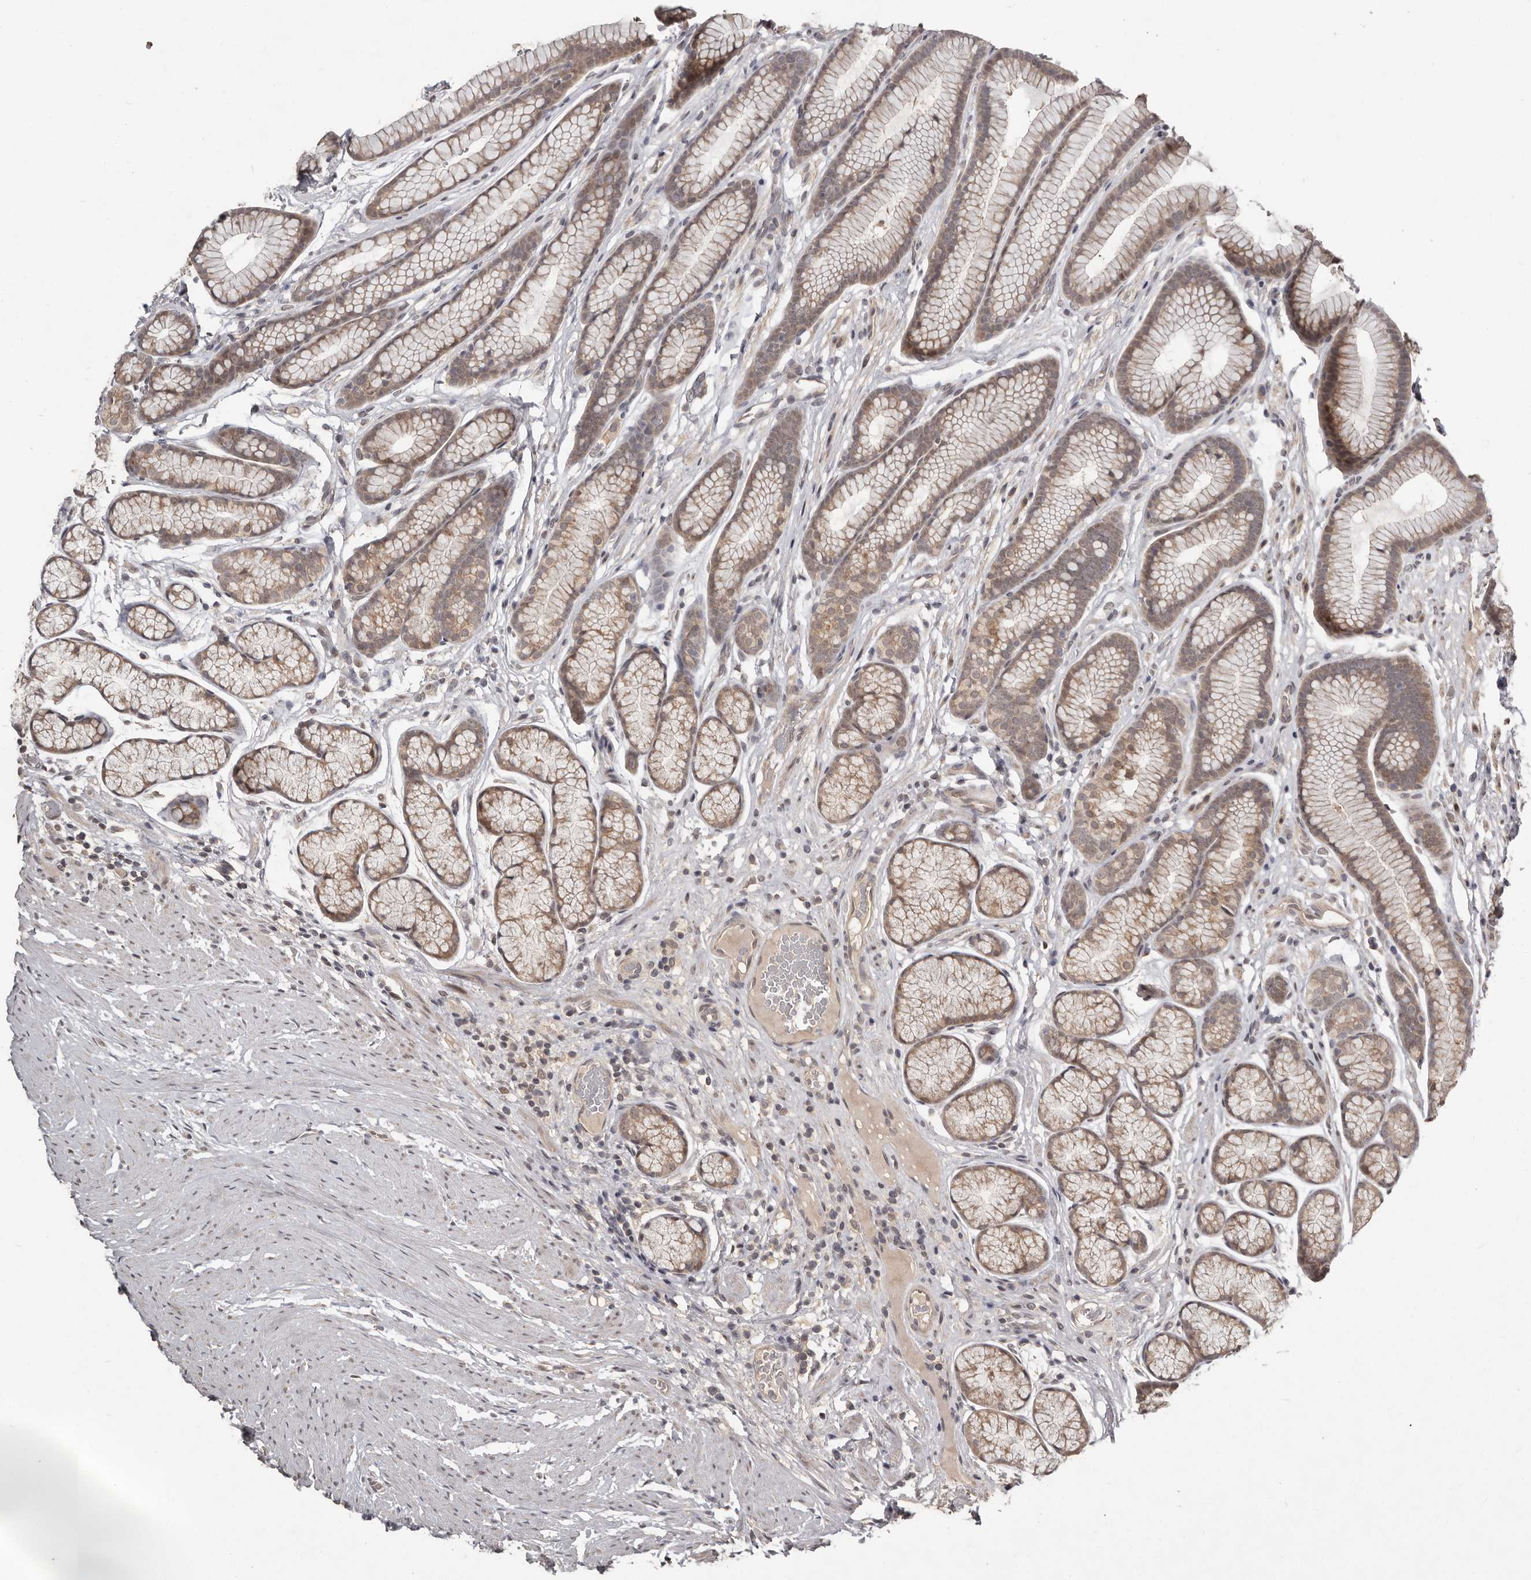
{"staining": {"intensity": "moderate", "quantity": ">75%", "location": "cytoplasmic/membranous"}, "tissue": "stomach", "cell_type": "Glandular cells", "image_type": "normal", "snomed": [{"axis": "morphology", "description": "Normal tissue, NOS"}, {"axis": "topography", "description": "Stomach"}], "caption": "This photomicrograph shows immunohistochemistry (IHC) staining of normal human stomach, with medium moderate cytoplasmic/membranous staining in approximately >75% of glandular cells.", "gene": "ZFP14", "patient": {"sex": "male", "age": 42}}